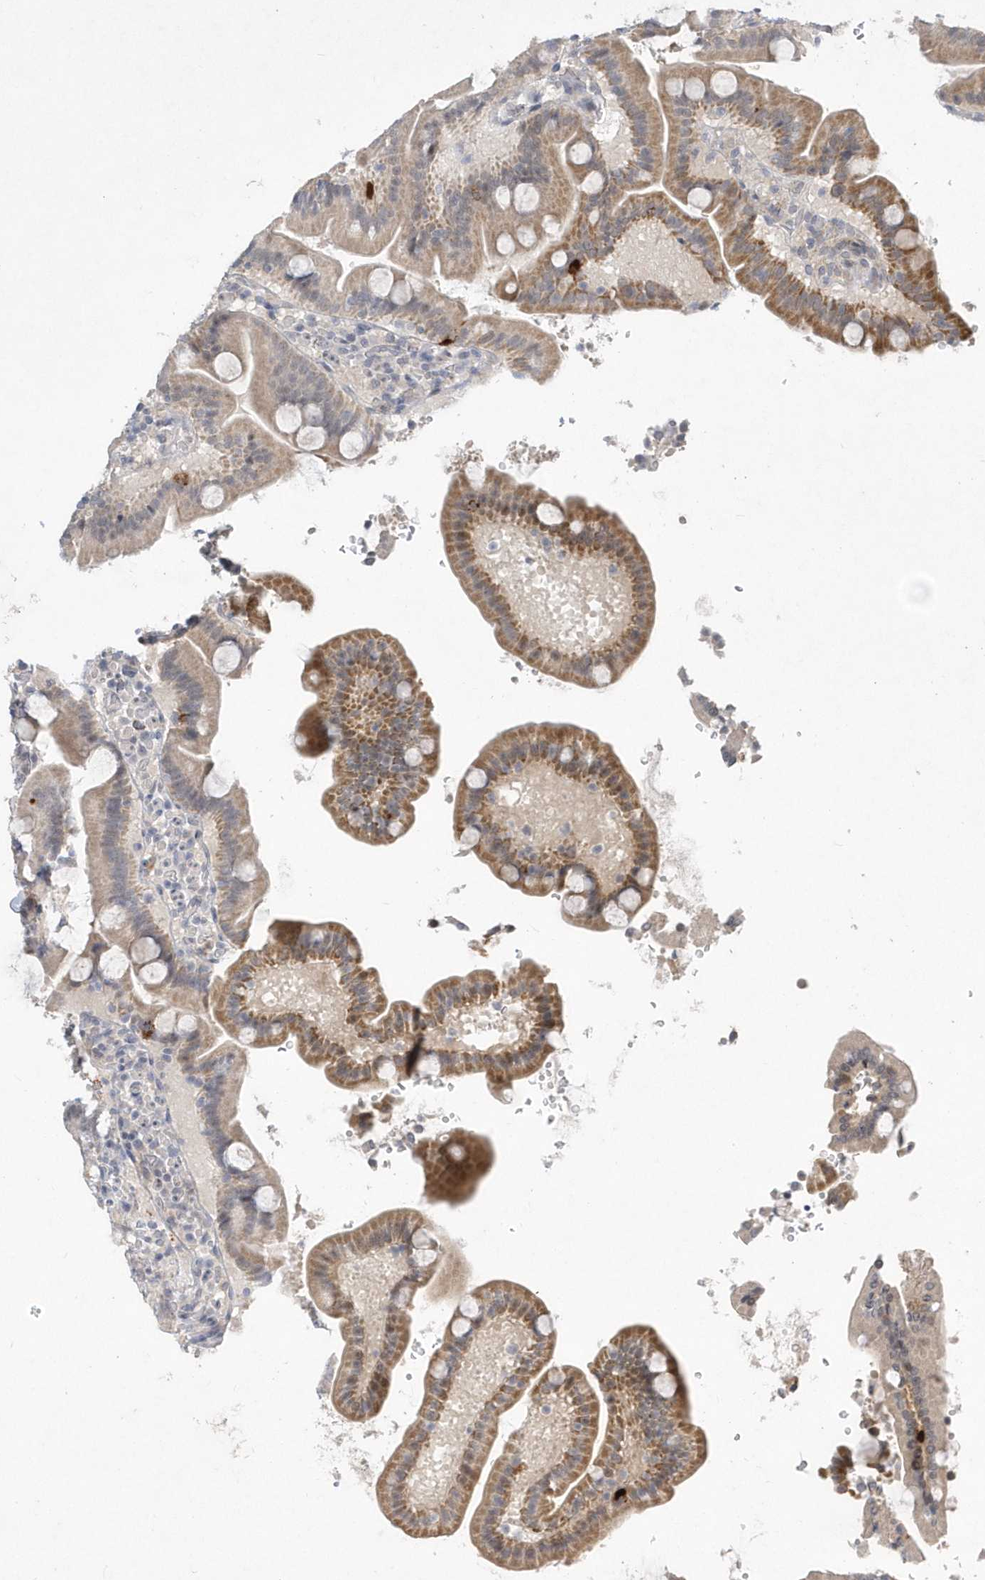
{"staining": {"intensity": "strong", "quantity": "<25%", "location": "cytoplasmic/membranous"}, "tissue": "duodenum", "cell_type": "Glandular cells", "image_type": "normal", "snomed": [{"axis": "morphology", "description": "Normal tissue, NOS"}, {"axis": "topography", "description": "Duodenum"}], "caption": "Protein expression analysis of normal human duodenum reveals strong cytoplasmic/membranous staining in approximately <25% of glandular cells.", "gene": "TSPEAR", "patient": {"sex": "male", "age": 55}}